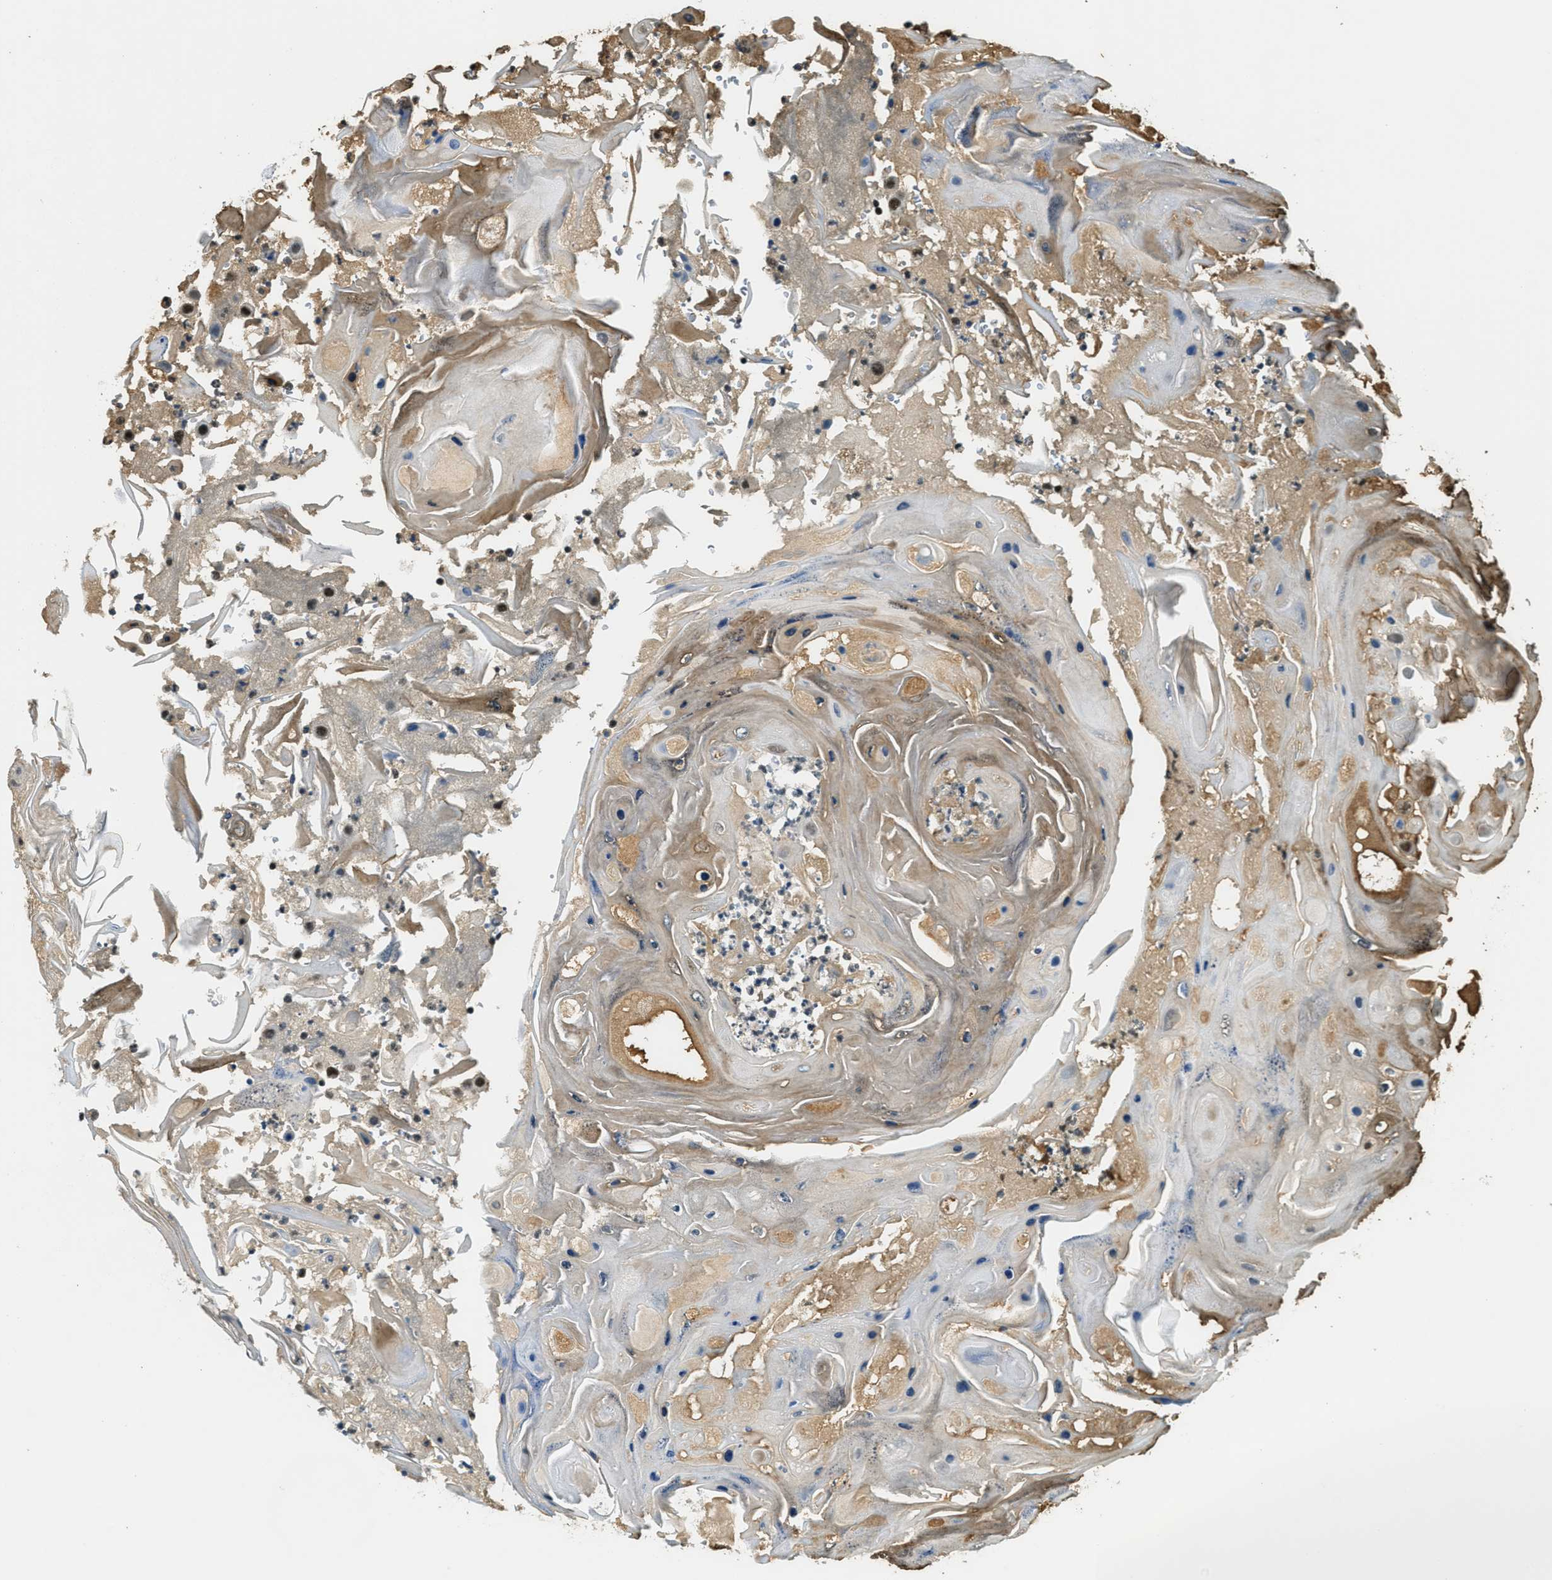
{"staining": {"intensity": "moderate", "quantity": "25%-75%", "location": "cytoplasmic/membranous,nuclear"}, "tissue": "head and neck cancer", "cell_type": "Tumor cells", "image_type": "cancer", "snomed": [{"axis": "morphology", "description": "Squamous cell carcinoma, NOS"}, {"axis": "topography", "description": "Oral tissue"}, {"axis": "topography", "description": "Head-Neck"}], "caption": "Immunohistochemistry (IHC) histopathology image of human head and neck cancer (squamous cell carcinoma) stained for a protein (brown), which exhibits medium levels of moderate cytoplasmic/membranous and nuclear expression in about 25%-75% of tumor cells.", "gene": "ZNF148", "patient": {"sex": "female", "age": 76}}